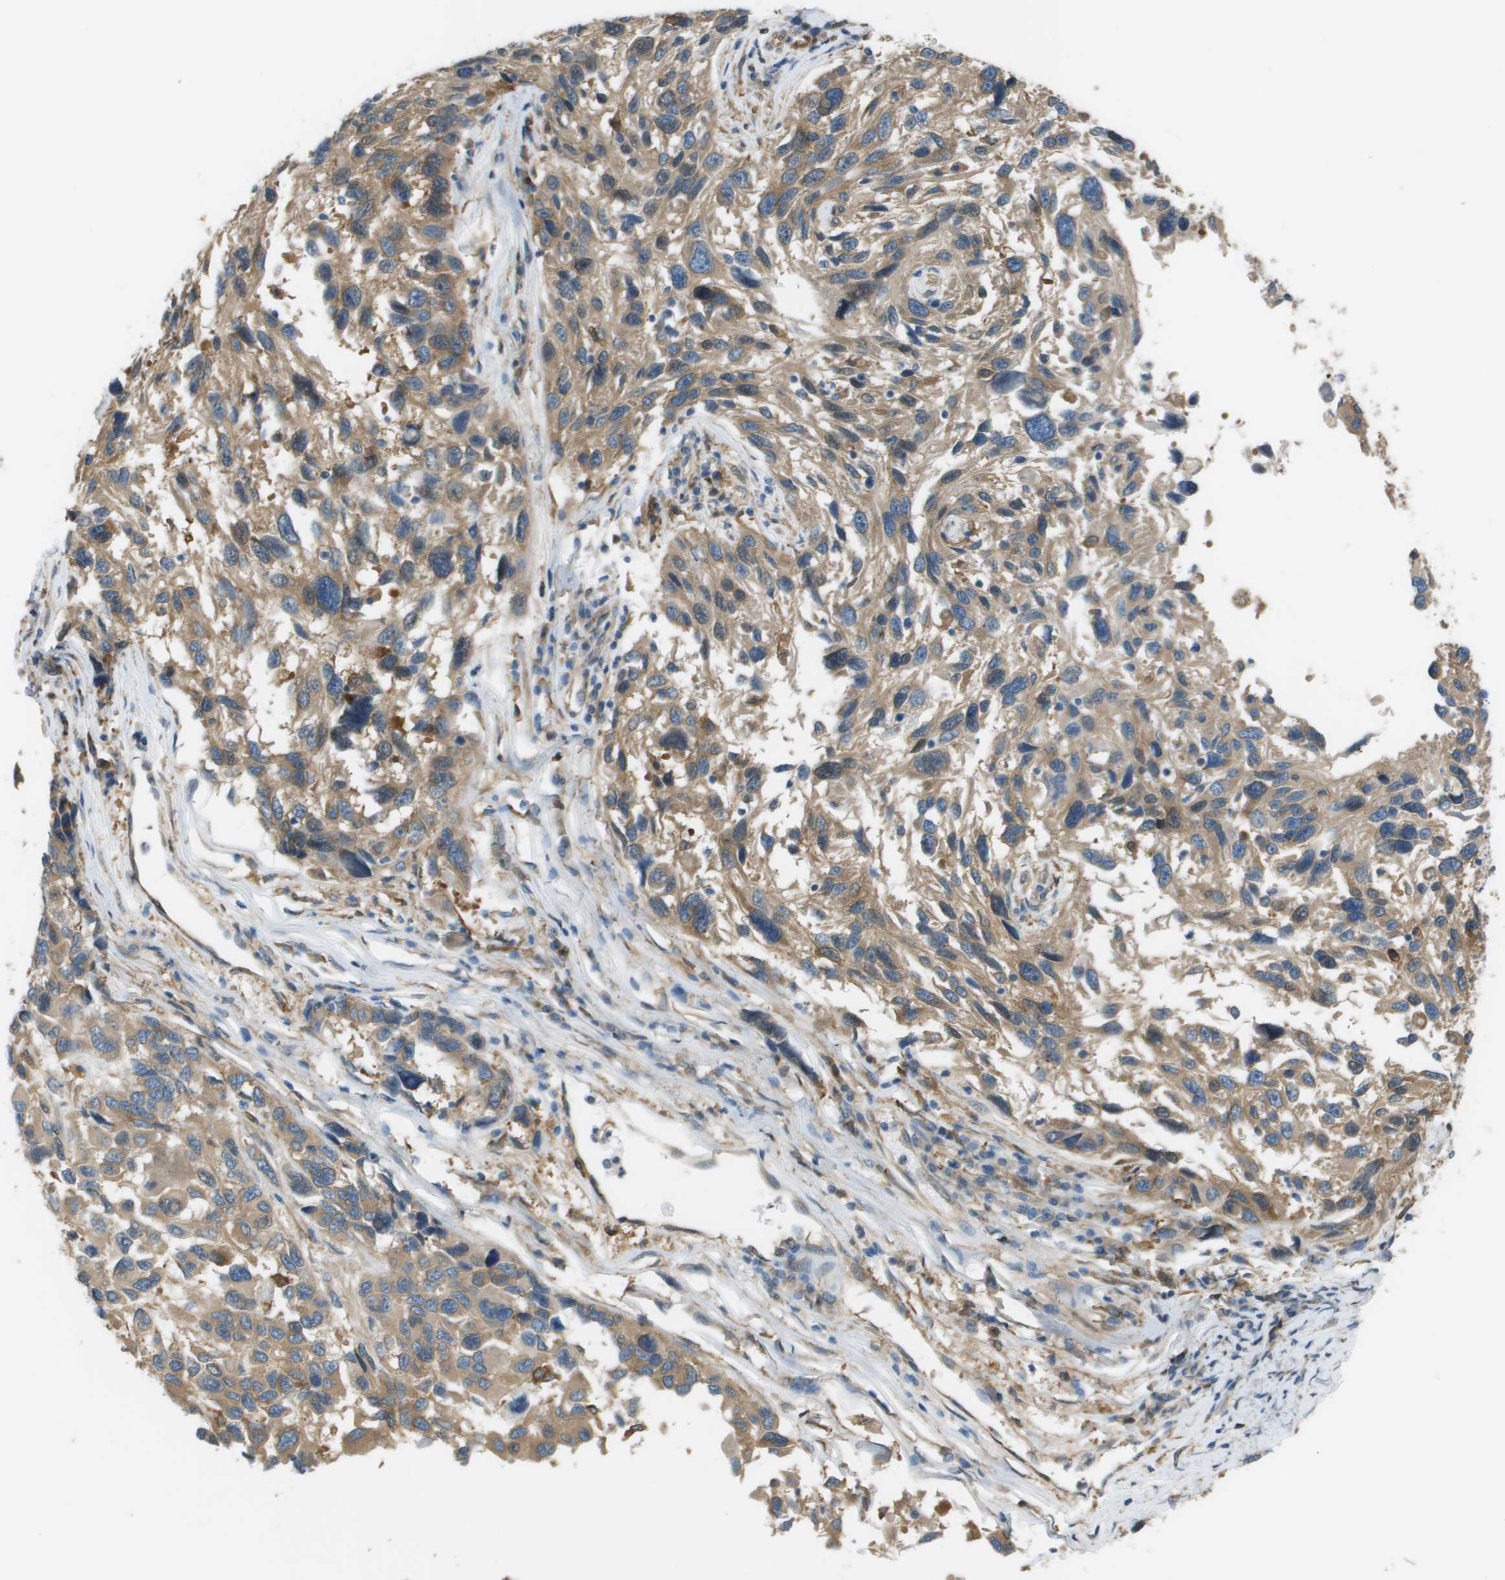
{"staining": {"intensity": "weak", "quantity": ">75%", "location": "cytoplasmic/membranous"}, "tissue": "melanoma", "cell_type": "Tumor cells", "image_type": "cancer", "snomed": [{"axis": "morphology", "description": "Malignant melanoma, NOS"}, {"axis": "topography", "description": "Skin"}], "caption": "Immunohistochemical staining of human melanoma shows low levels of weak cytoplasmic/membranous expression in about >75% of tumor cells. (brown staining indicates protein expression, while blue staining denotes nuclei).", "gene": "CORO1B", "patient": {"sex": "male", "age": 53}}